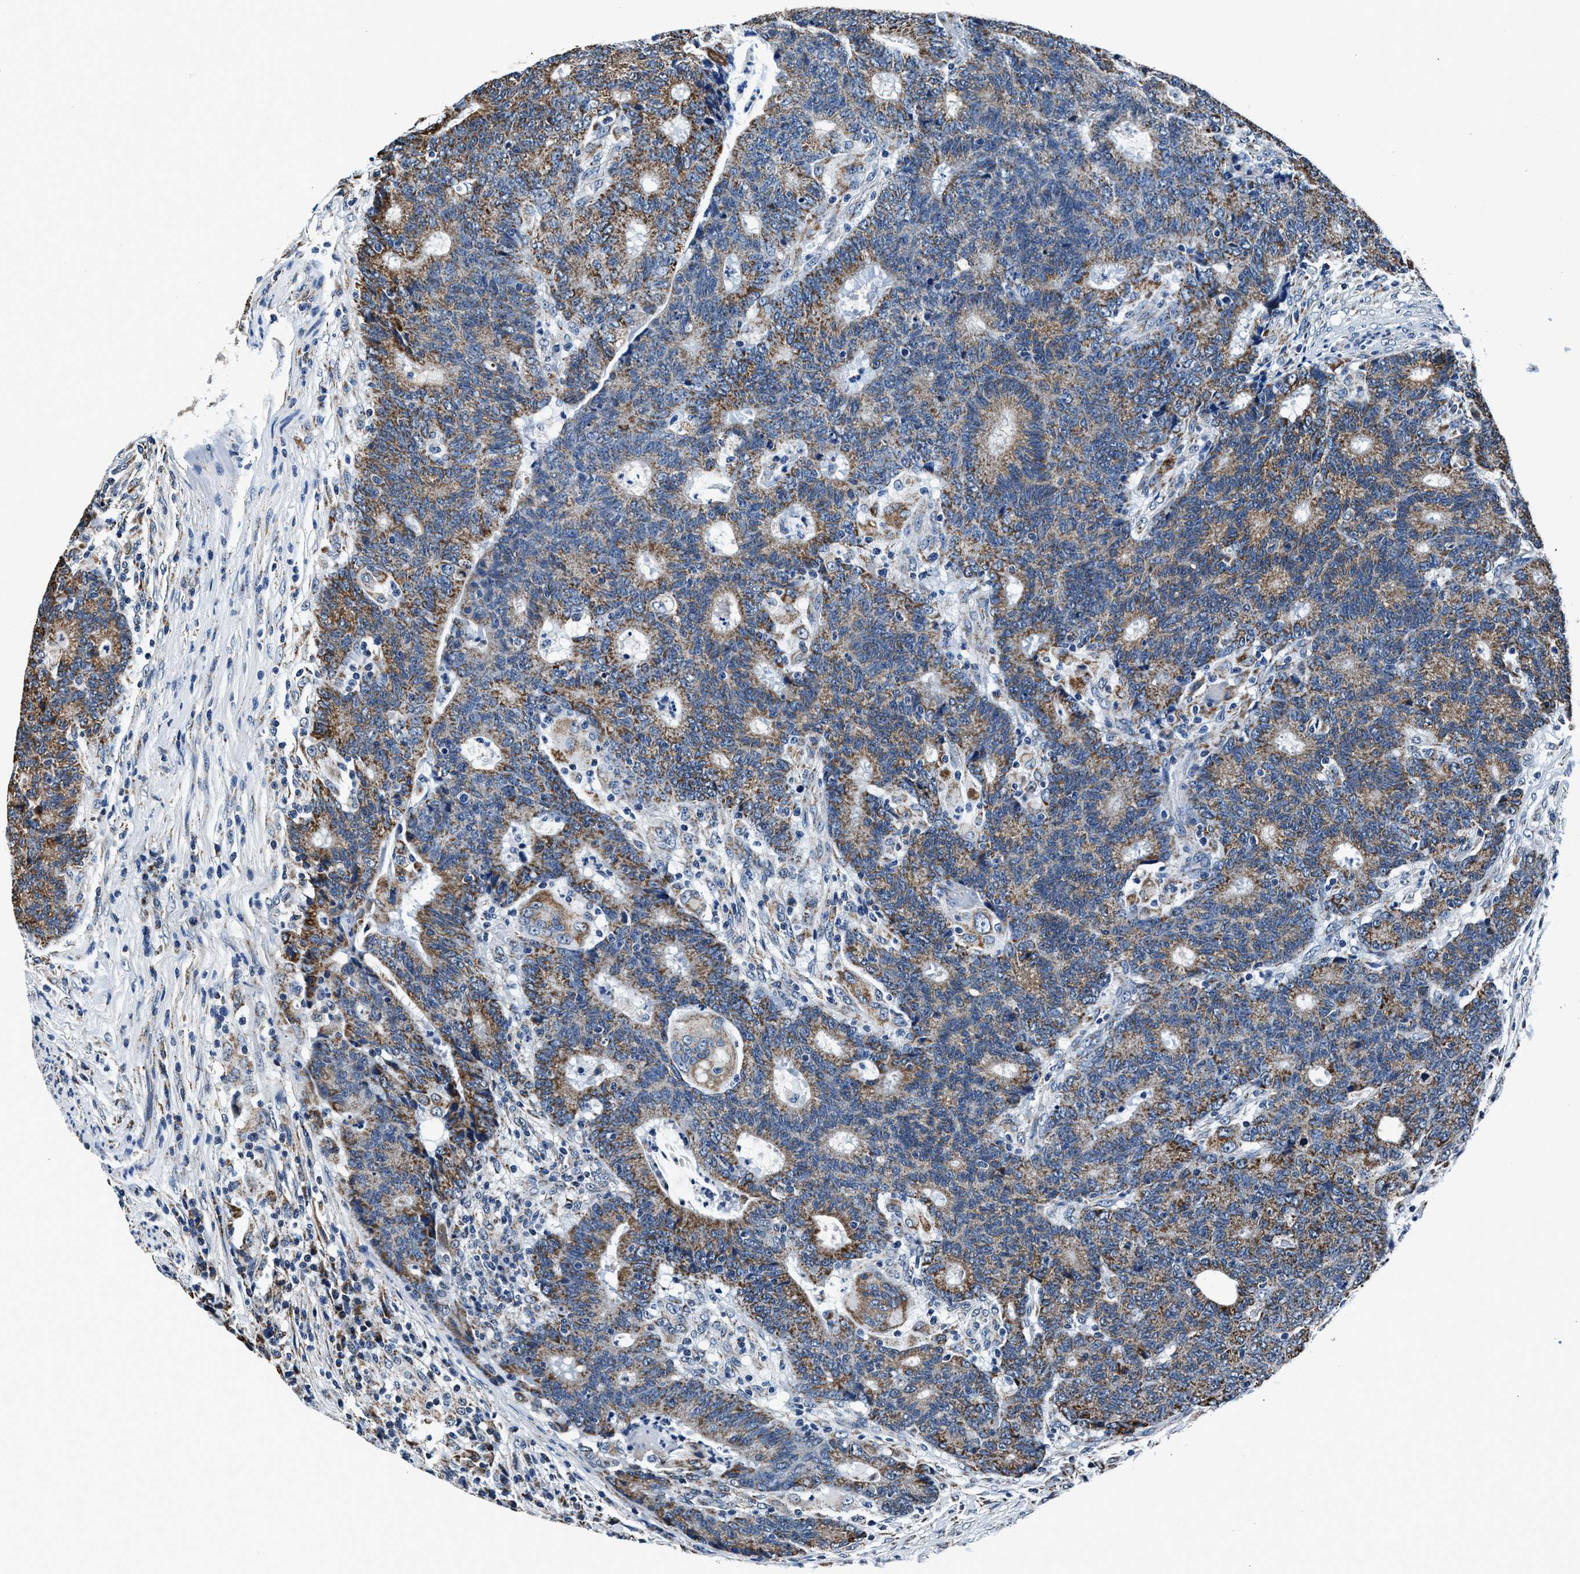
{"staining": {"intensity": "moderate", "quantity": ">75%", "location": "cytoplasmic/membranous"}, "tissue": "colorectal cancer", "cell_type": "Tumor cells", "image_type": "cancer", "snomed": [{"axis": "morphology", "description": "Normal tissue, NOS"}, {"axis": "morphology", "description": "Adenocarcinoma, NOS"}, {"axis": "topography", "description": "Colon"}], "caption": "DAB immunohistochemical staining of colorectal cancer exhibits moderate cytoplasmic/membranous protein staining in about >75% of tumor cells. The staining was performed using DAB (3,3'-diaminobenzidine) to visualize the protein expression in brown, while the nuclei were stained in blue with hematoxylin (Magnification: 20x).", "gene": "HIBADH", "patient": {"sex": "female", "age": 75}}